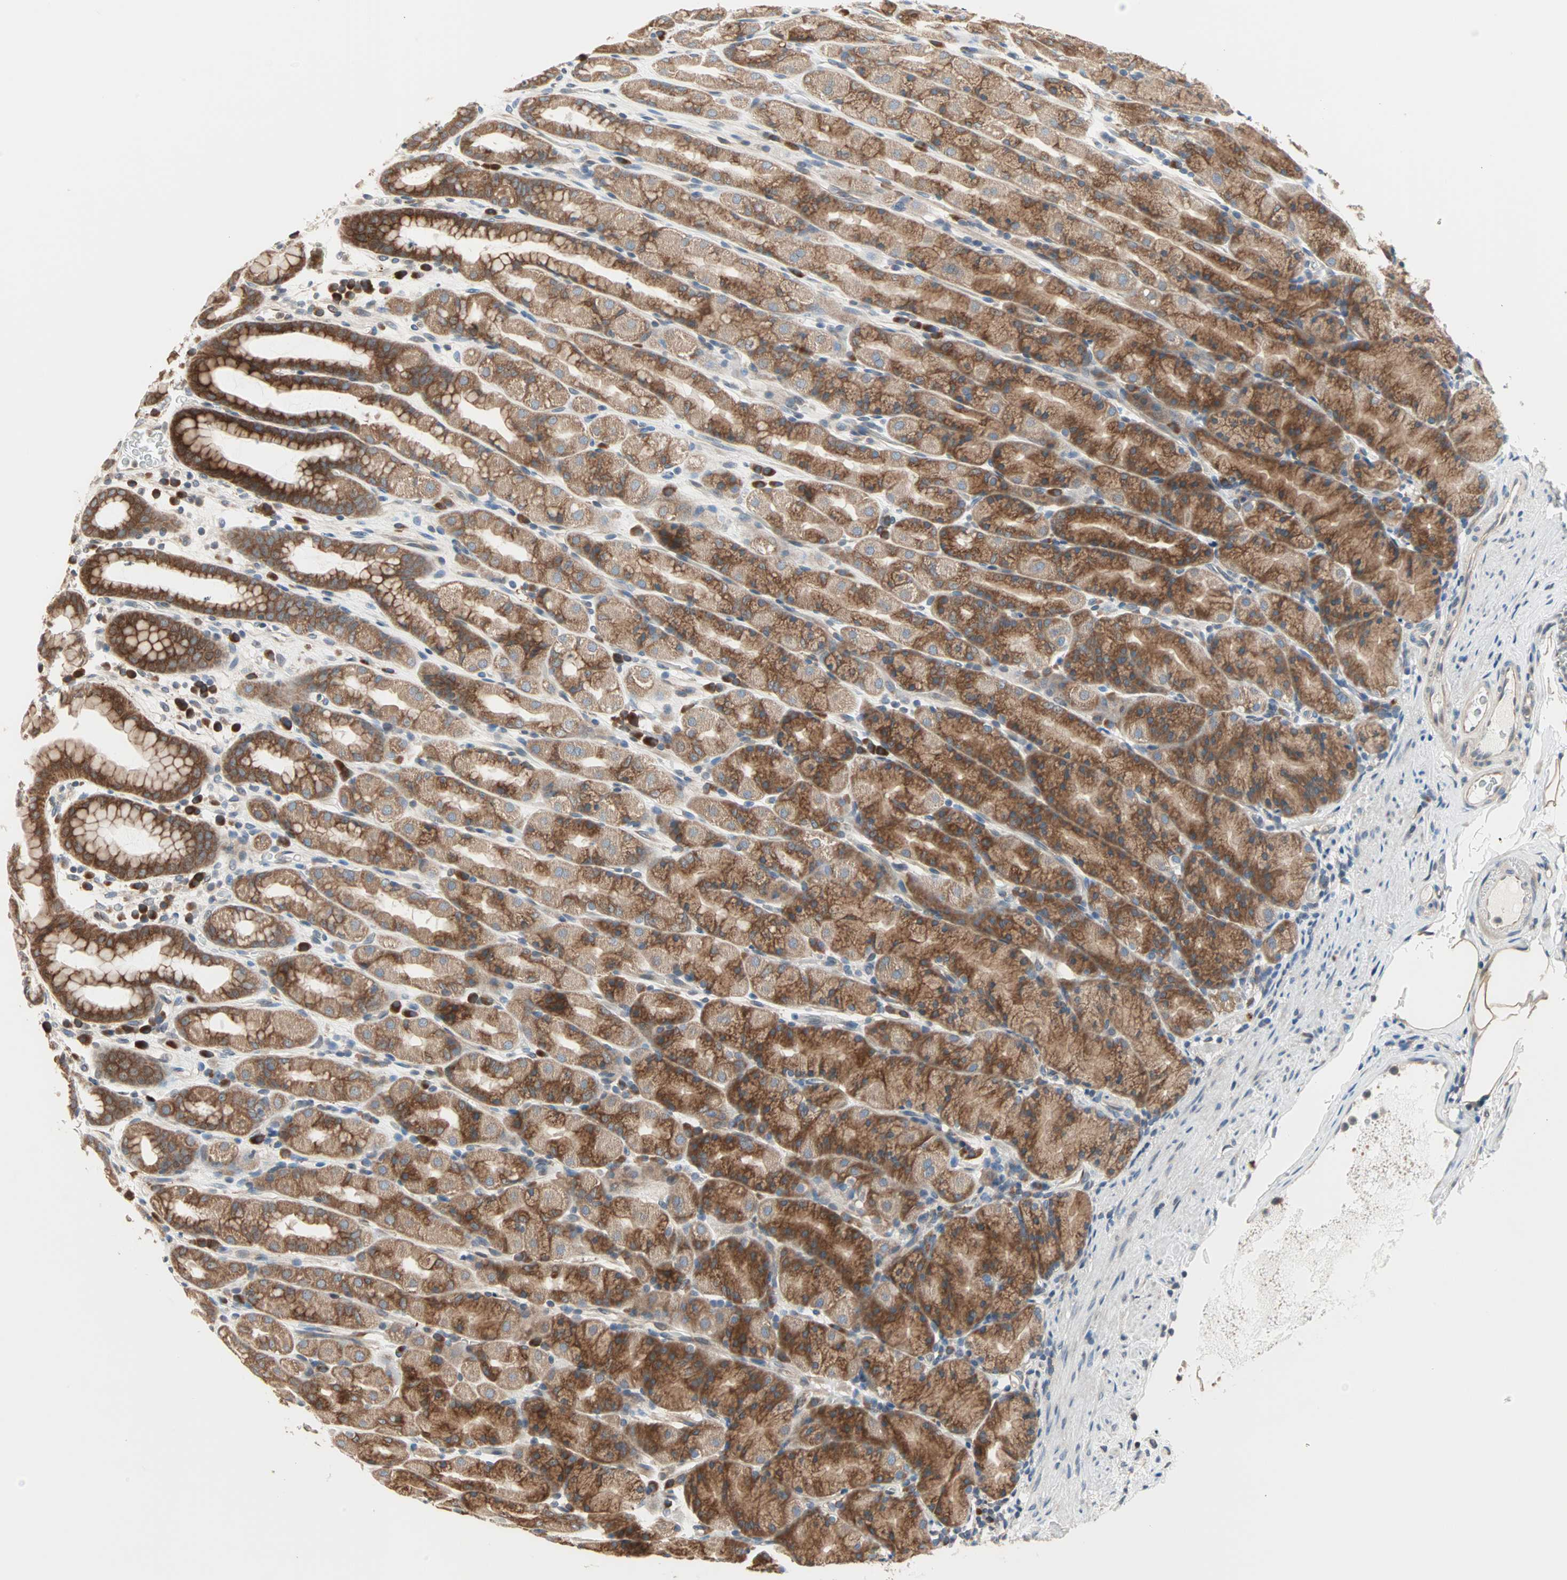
{"staining": {"intensity": "moderate", "quantity": ">75%", "location": "cytoplasmic/membranous"}, "tissue": "stomach", "cell_type": "Glandular cells", "image_type": "normal", "snomed": [{"axis": "morphology", "description": "Normal tissue, NOS"}, {"axis": "topography", "description": "Stomach, upper"}], "caption": "A high-resolution histopathology image shows immunohistochemistry (IHC) staining of normal stomach, which demonstrates moderate cytoplasmic/membranous expression in about >75% of glandular cells. The staining was performed using DAB, with brown indicating positive protein expression. Nuclei are stained blue with hematoxylin.", "gene": "SAR1A", "patient": {"sex": "male", "age": 68}}